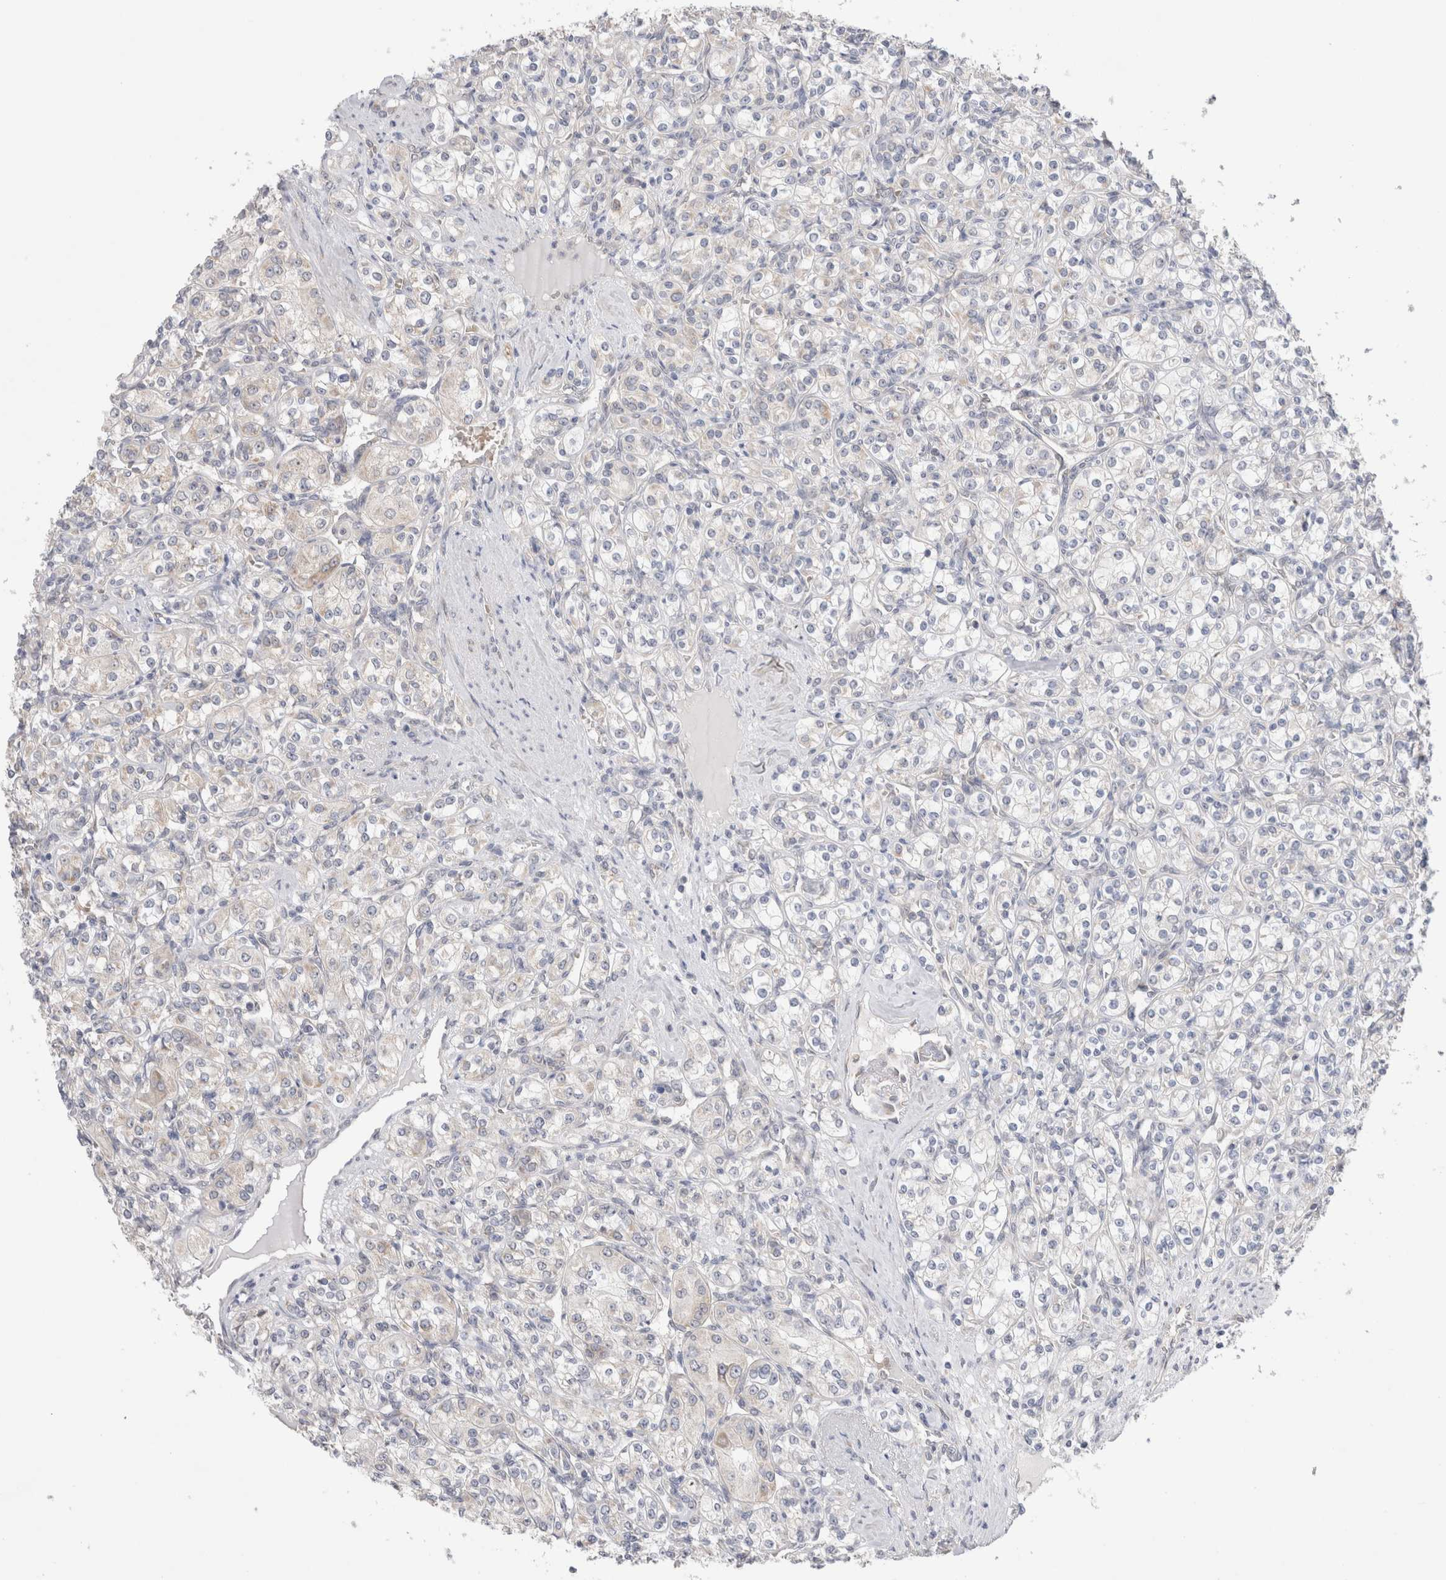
{"staining": {"intensity": "negative", "quantity": "none", "location": "none"}, "tissue": "renal cancer", "cell_type": "Tumor cells", "image_type": "cancer", "snomed": [{"axis": "morphology", "description": "Adenocarcinoma, NOS"}, {"axis": "topography", "description": "Kidney"}], "caption": "Immunohistochemistry of renal adenocarcinoma demonstrates no staining in tumor cells. (DAB (3,3'-diaminobenzidine) immunohistochemistry (IHC), high magnification).", "gene": "NDOR1", "patient": {"sex": "male", "age": 77}}